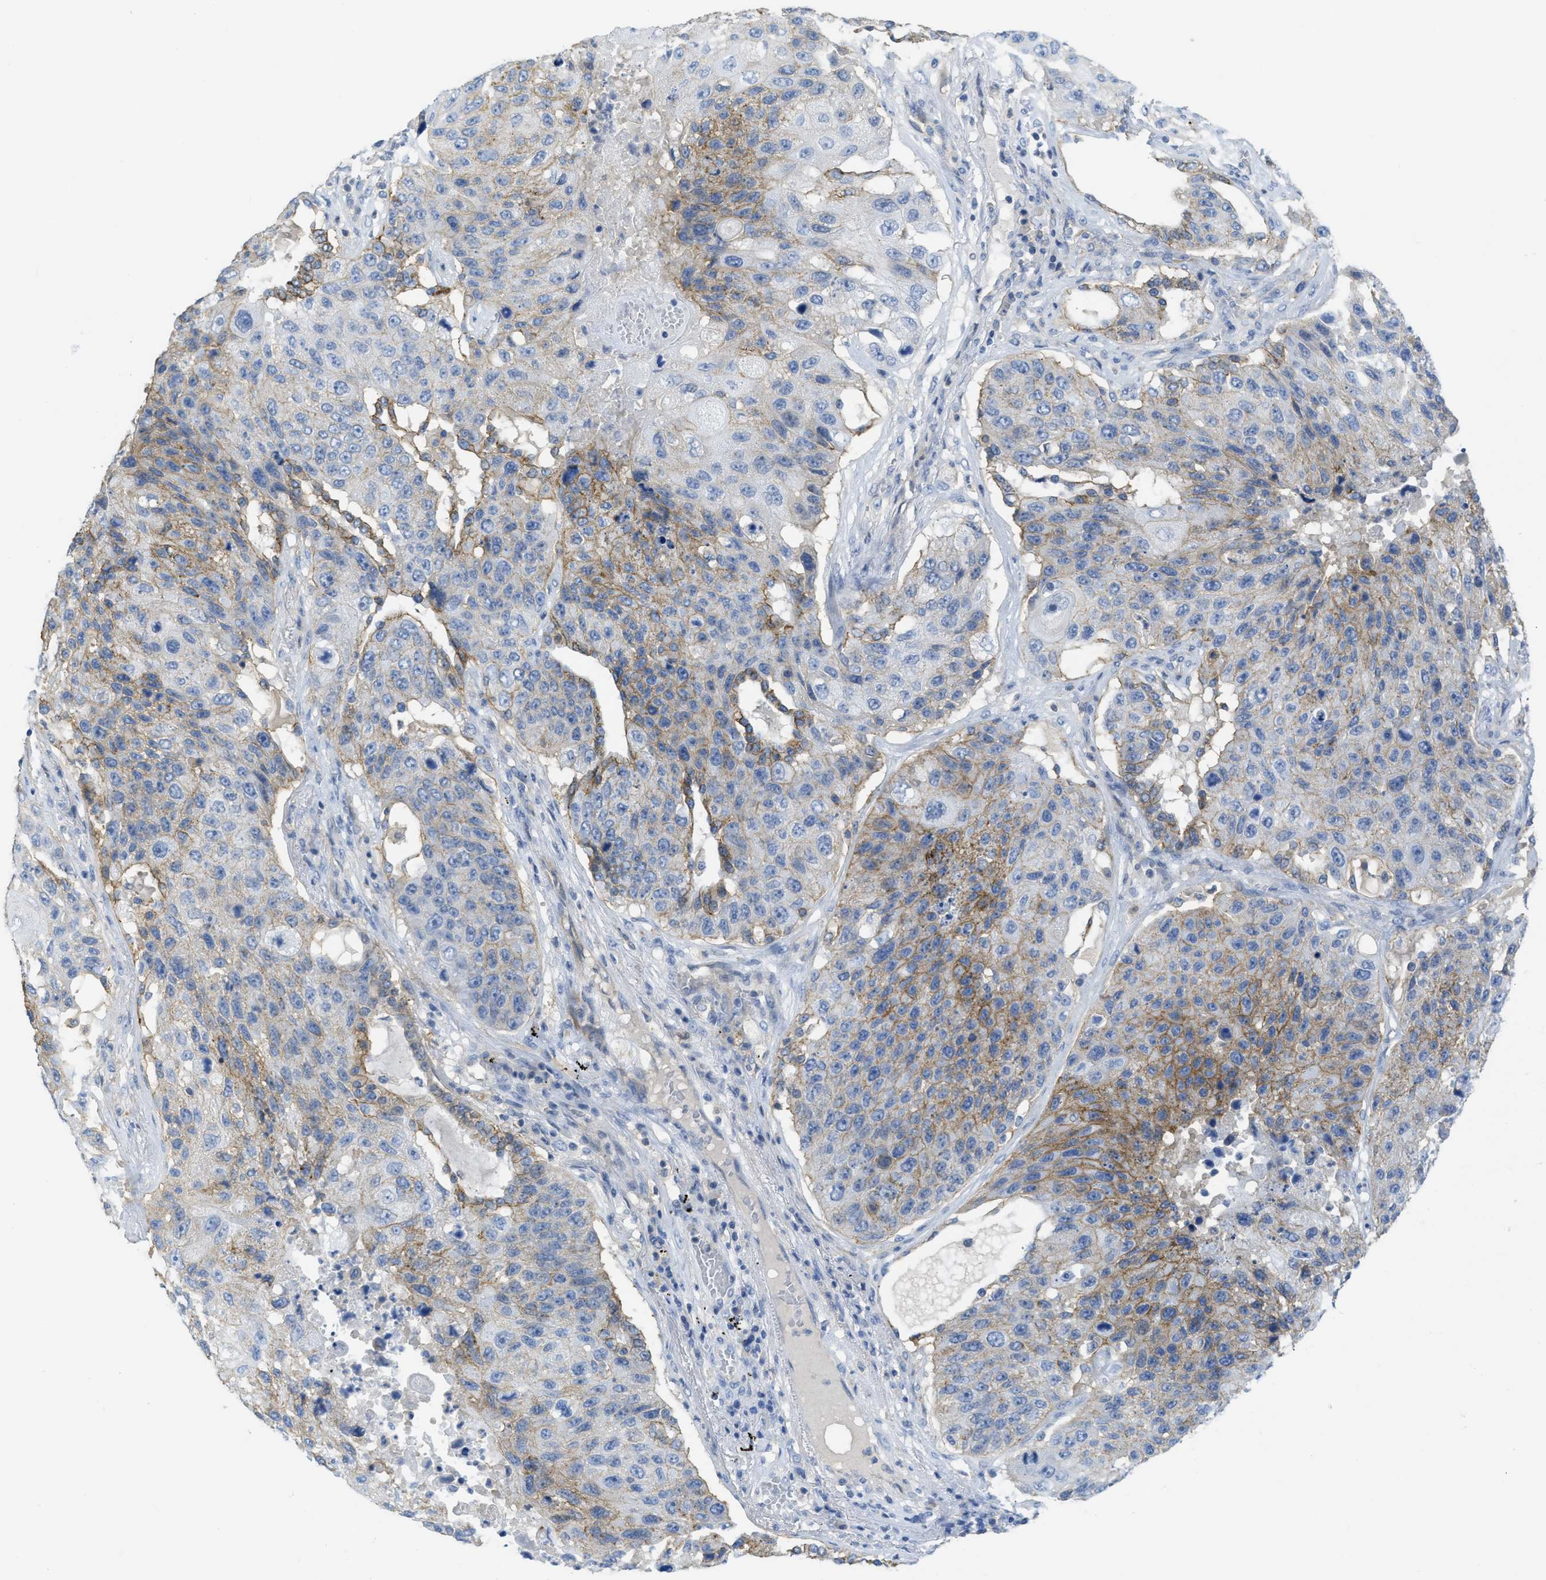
{"staining": {"intensity": "moderate", "quantity": "25%-75%", "location": "cytoplasmic/membranous"}, "tissue": "lung cancer", "cell_type": "Tumor cells", "image_type": "cancer", "snomed": [{"axis": "morphology", "description": "Squamous cell carcinoma, NOS"}, {"axis": "topography", "description": "Lung"}], "caption": "Immunohistochemistry (IHC) of human lung cancer exhibits medium levels of moderate cytoplasmic/membranous staining in approximately 25%-75% of tumor cells.", "gene": "CNNM4", "patient": {"sex": "male", "age": 61}}